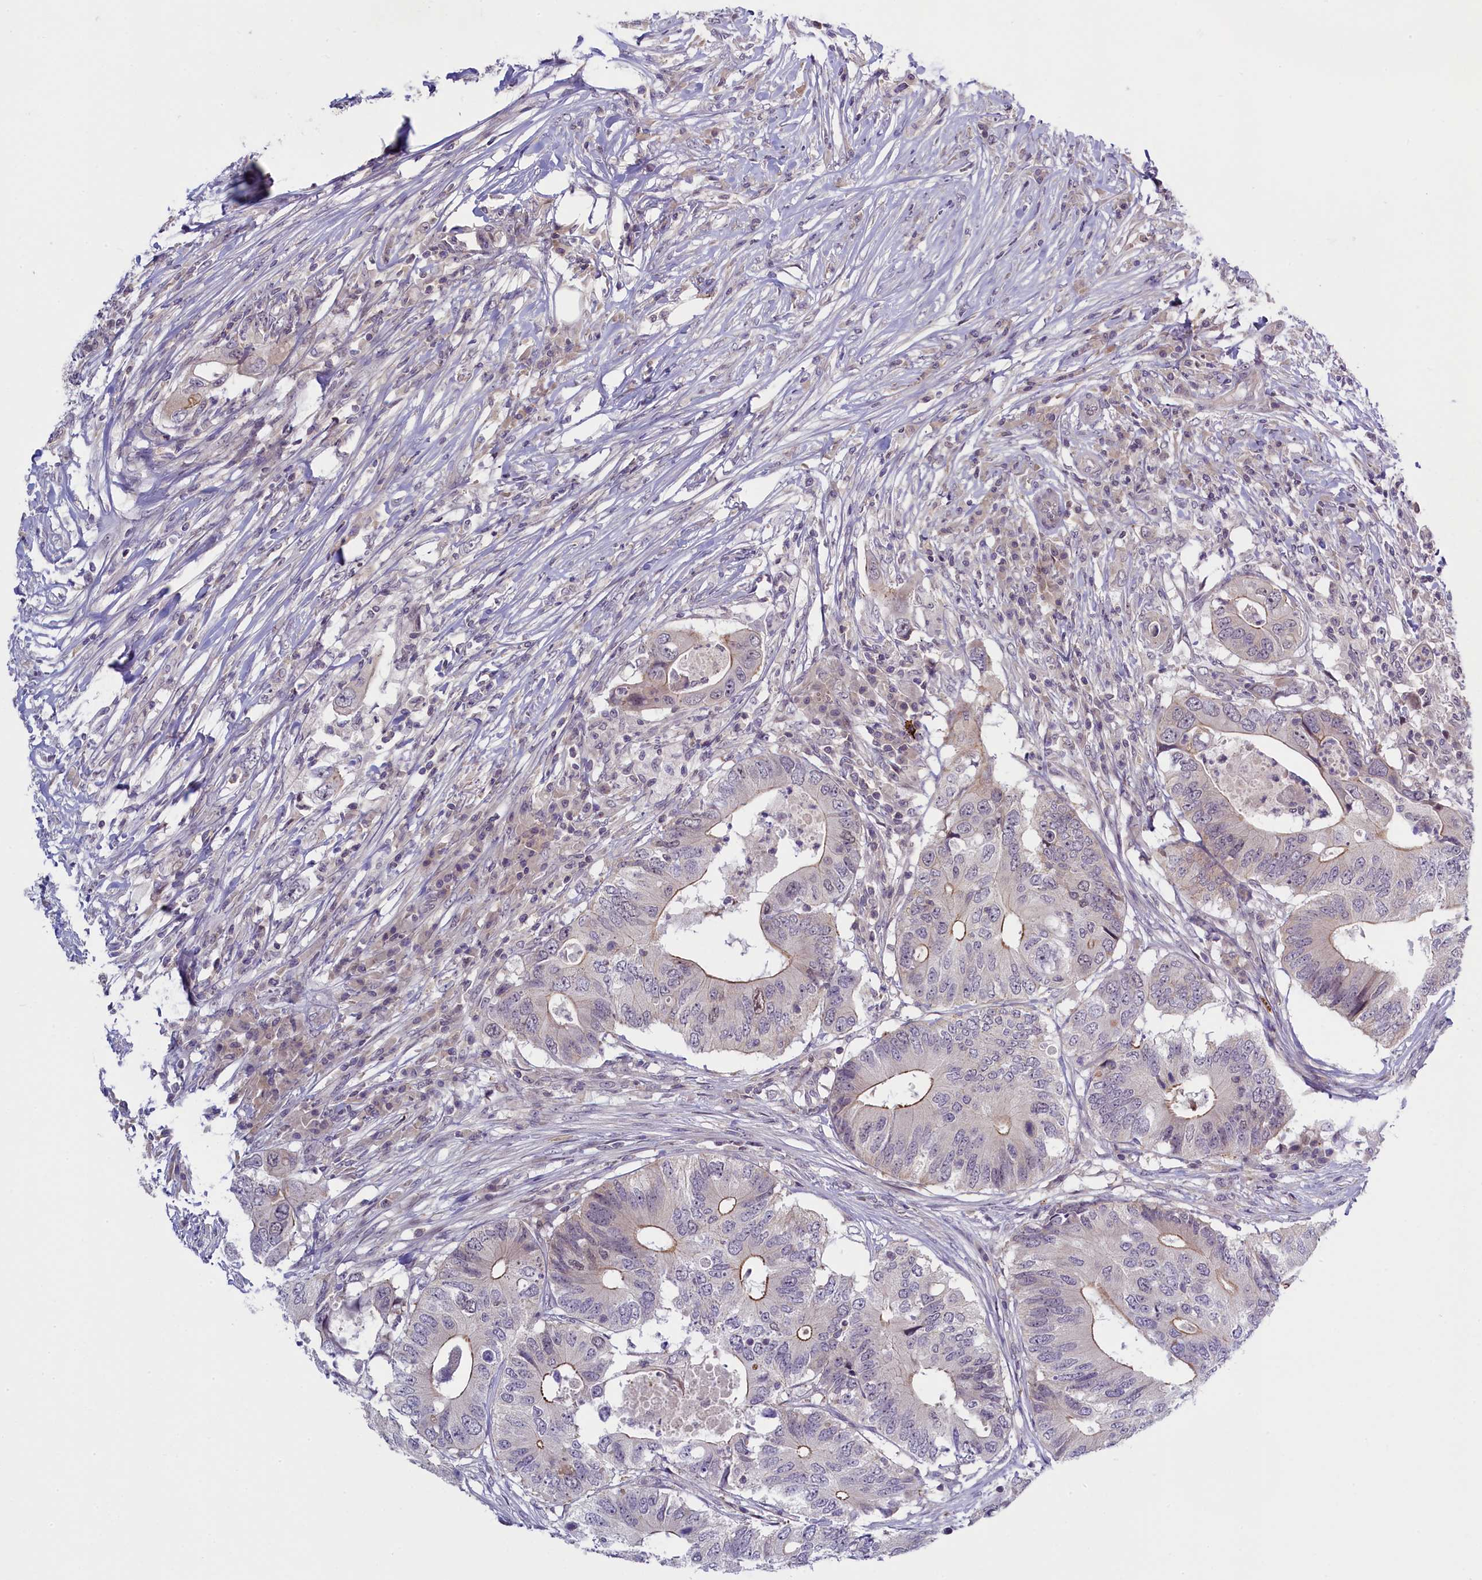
{"staining": {"intensity": "weak", "quantity": "<25%", "location": "cytoplasmic/membranous"}, "tissue": "colorectal cancer", "cell_type": "Tumor cells", "image_type": "cancer", "snomed": [{"axis": "morphology", "description": "Adenocarcinoma, NOS"}, {"axis": "topography", "description": "Colon"}], "caption": "A high-resolution image shows IHC staining of colorectal cancer, which reveals no significant positivity in tumor cells.", "gene": "CCL23", "patient": {"sex": "male", "age": 71}}